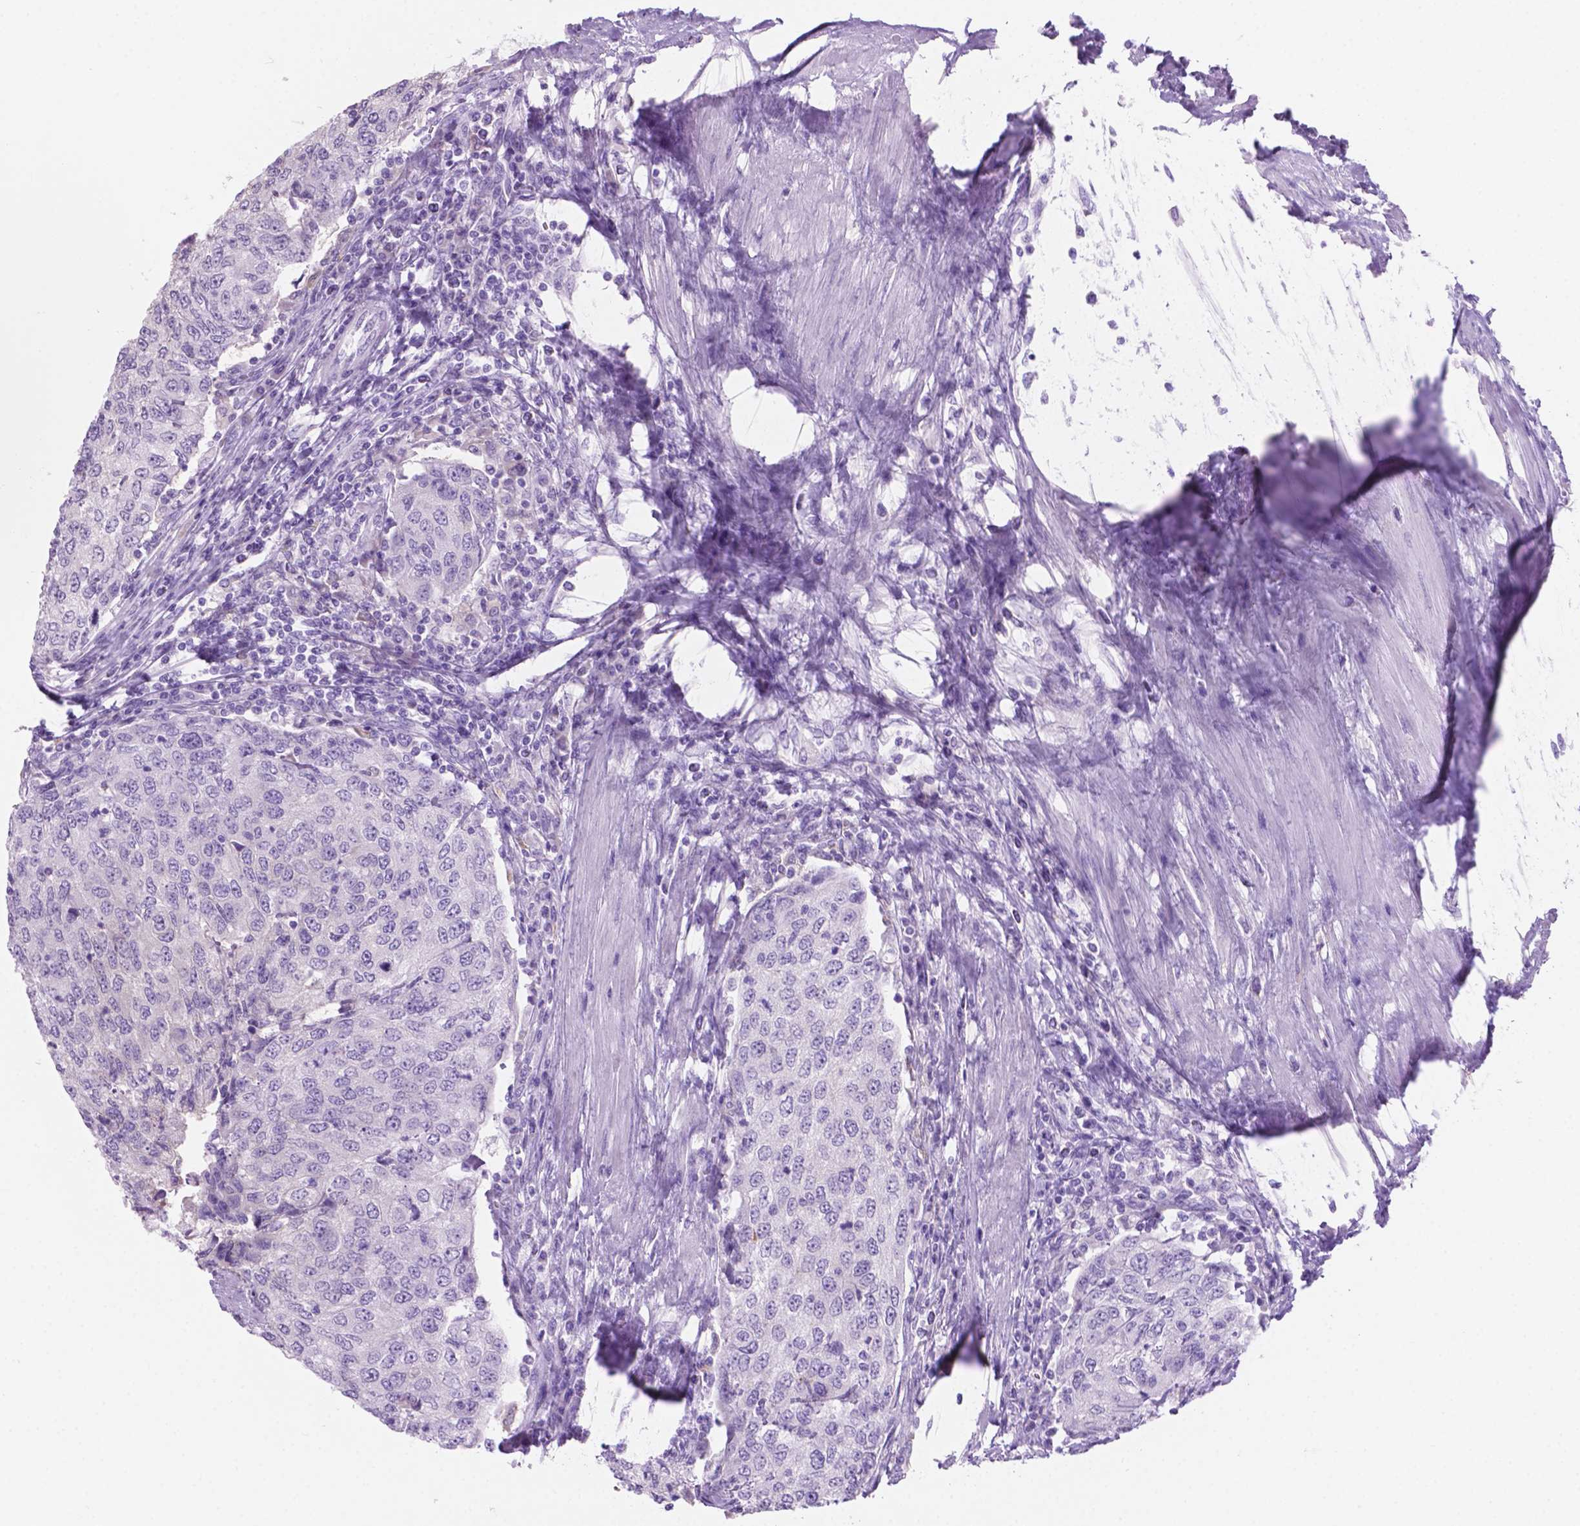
{"staining": {"intensity": "negative", "quantity": "none", "location": "none"}, "tissue": "urothelial cancer", "cell_type": "Tumor cells", "image_type": "cancer", "snomed": [{"axis": "morphology", "description": "Urothelial carcinoma, High grade"}, {"axis": "topography", "description": "Urinary bladder"}], "caption": "There is no significant staining in tumor cells of high-grade urothelial carcinoma.", "gene": "GRIN2B", "patient": {"sex": "female", "age": 78}}